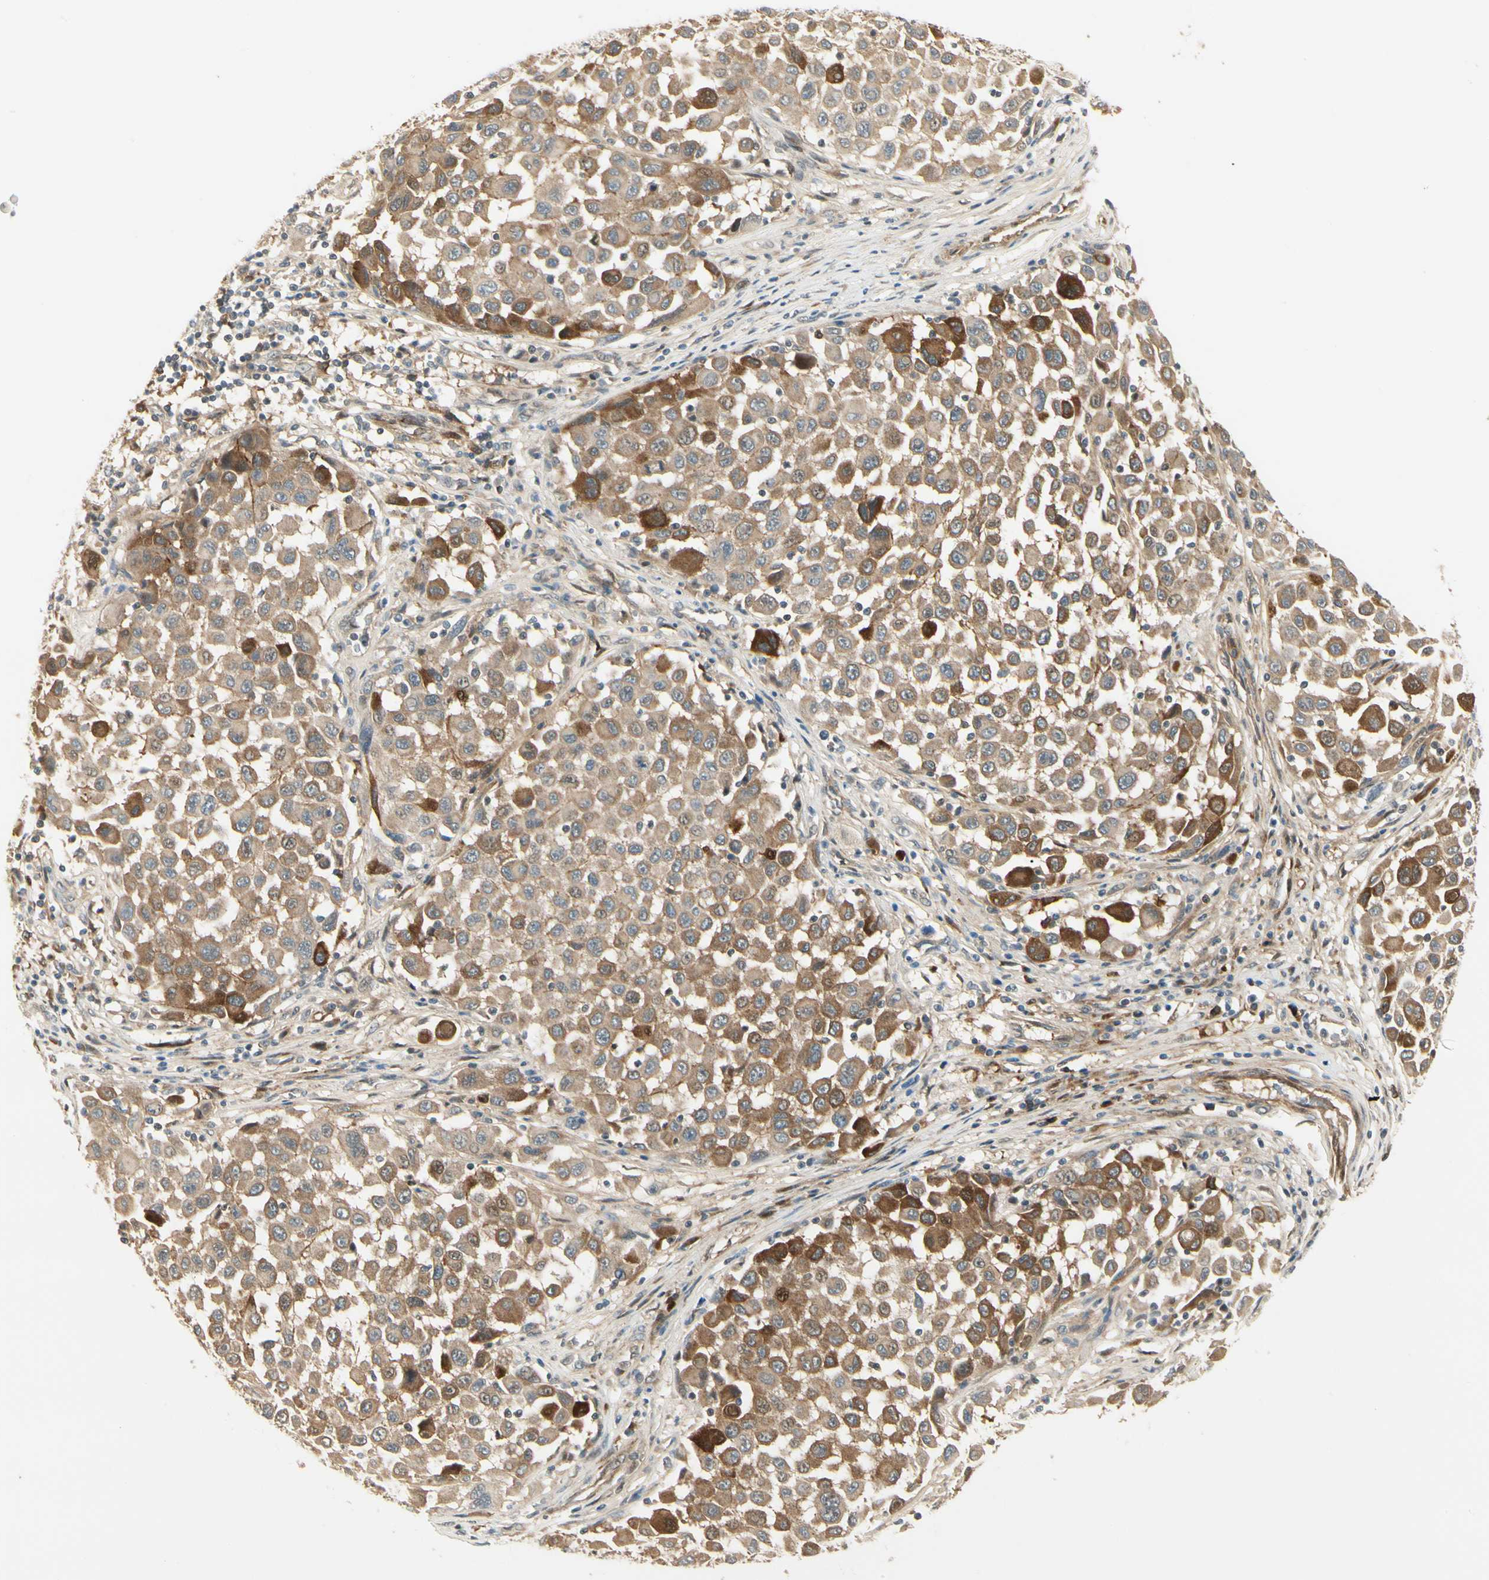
{"staining": {"intensity": "strong", "quantity": ">75%", "location": "cytoplasmic/membranous"}, "tissue": "melanoma", "cell_type": "Tumor cells", "image_type": "cancer", "snomed": [{"axis": "morphology", "description": "Malignant melanoma, Metastatic site"}, {"axis": "topography", "description": "Lymph node"}], "caption": "Immunohistochemical staining of malignant melanoma (metastatic site) demonstrates strong cytoplasmic/membranous protein expression in about >75% of tumor cells. The protein is shown in brown color, while the nuclei are stained blue.", "gene": "EPHB3", "patient": {"sex": "male", "age": 61}}